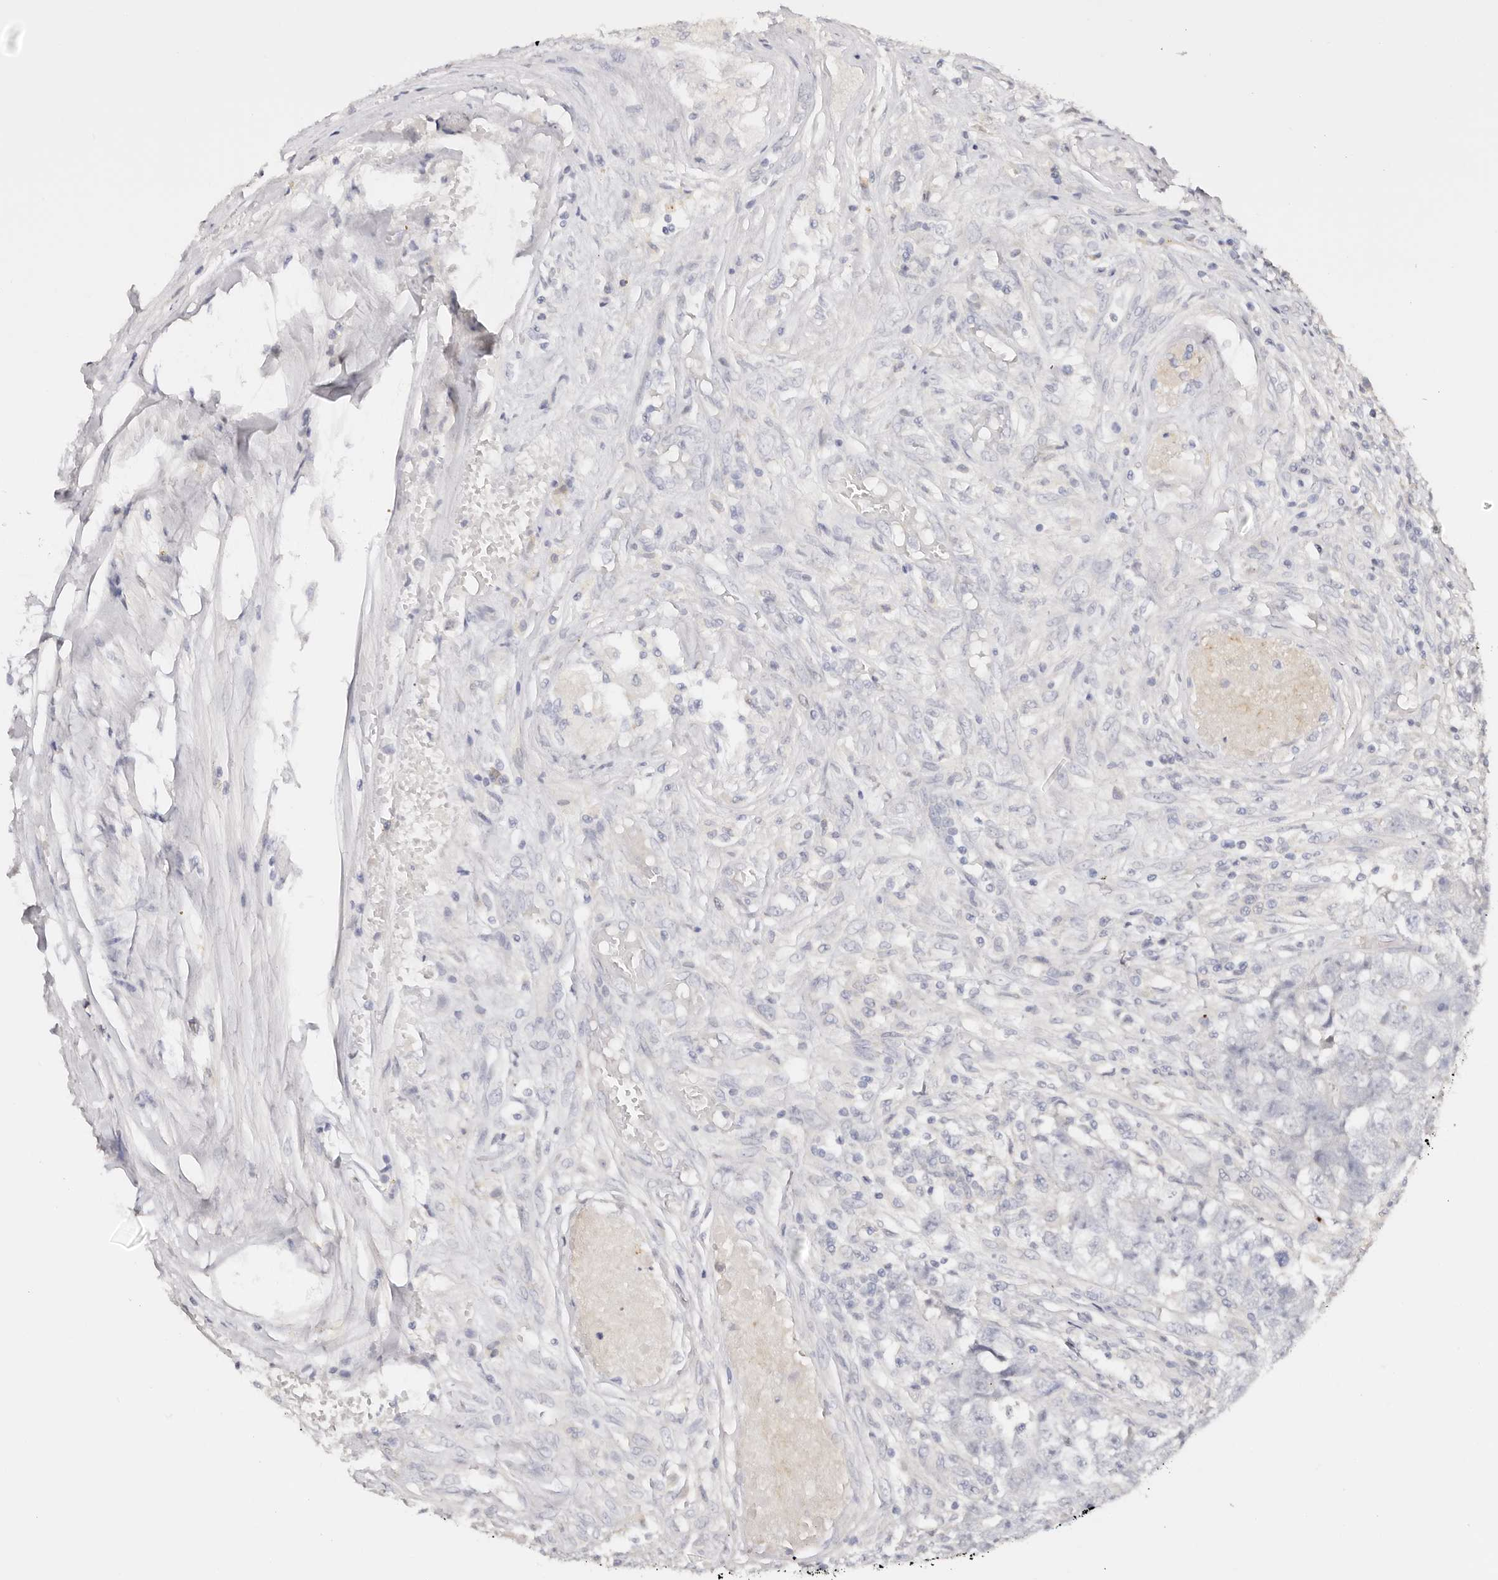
{"staining": {"intensity": "negative", "quantity": "none", "location": "none"}, "tissue": "testis cancer", "cell_type": "Tumor cells", "image_type": "cancer", "snomed": [{"axis": "morphology", "description": "Carcinoma, Embryonal, NOS"}, {"axis": "topography", "description": "Testis"}], "caption": "Embryonal carcinoma (testis) was stained to show a protein in brown. There is no significant positivity in tumor cells. (Stains: DAB immunohistochemistry (IHC) with hematoxylin counter stain, Microscopy: brightfield microscopy at high magnification).", "gene": "DNASE1", "patient": {"sex": "male", "age": 25}}